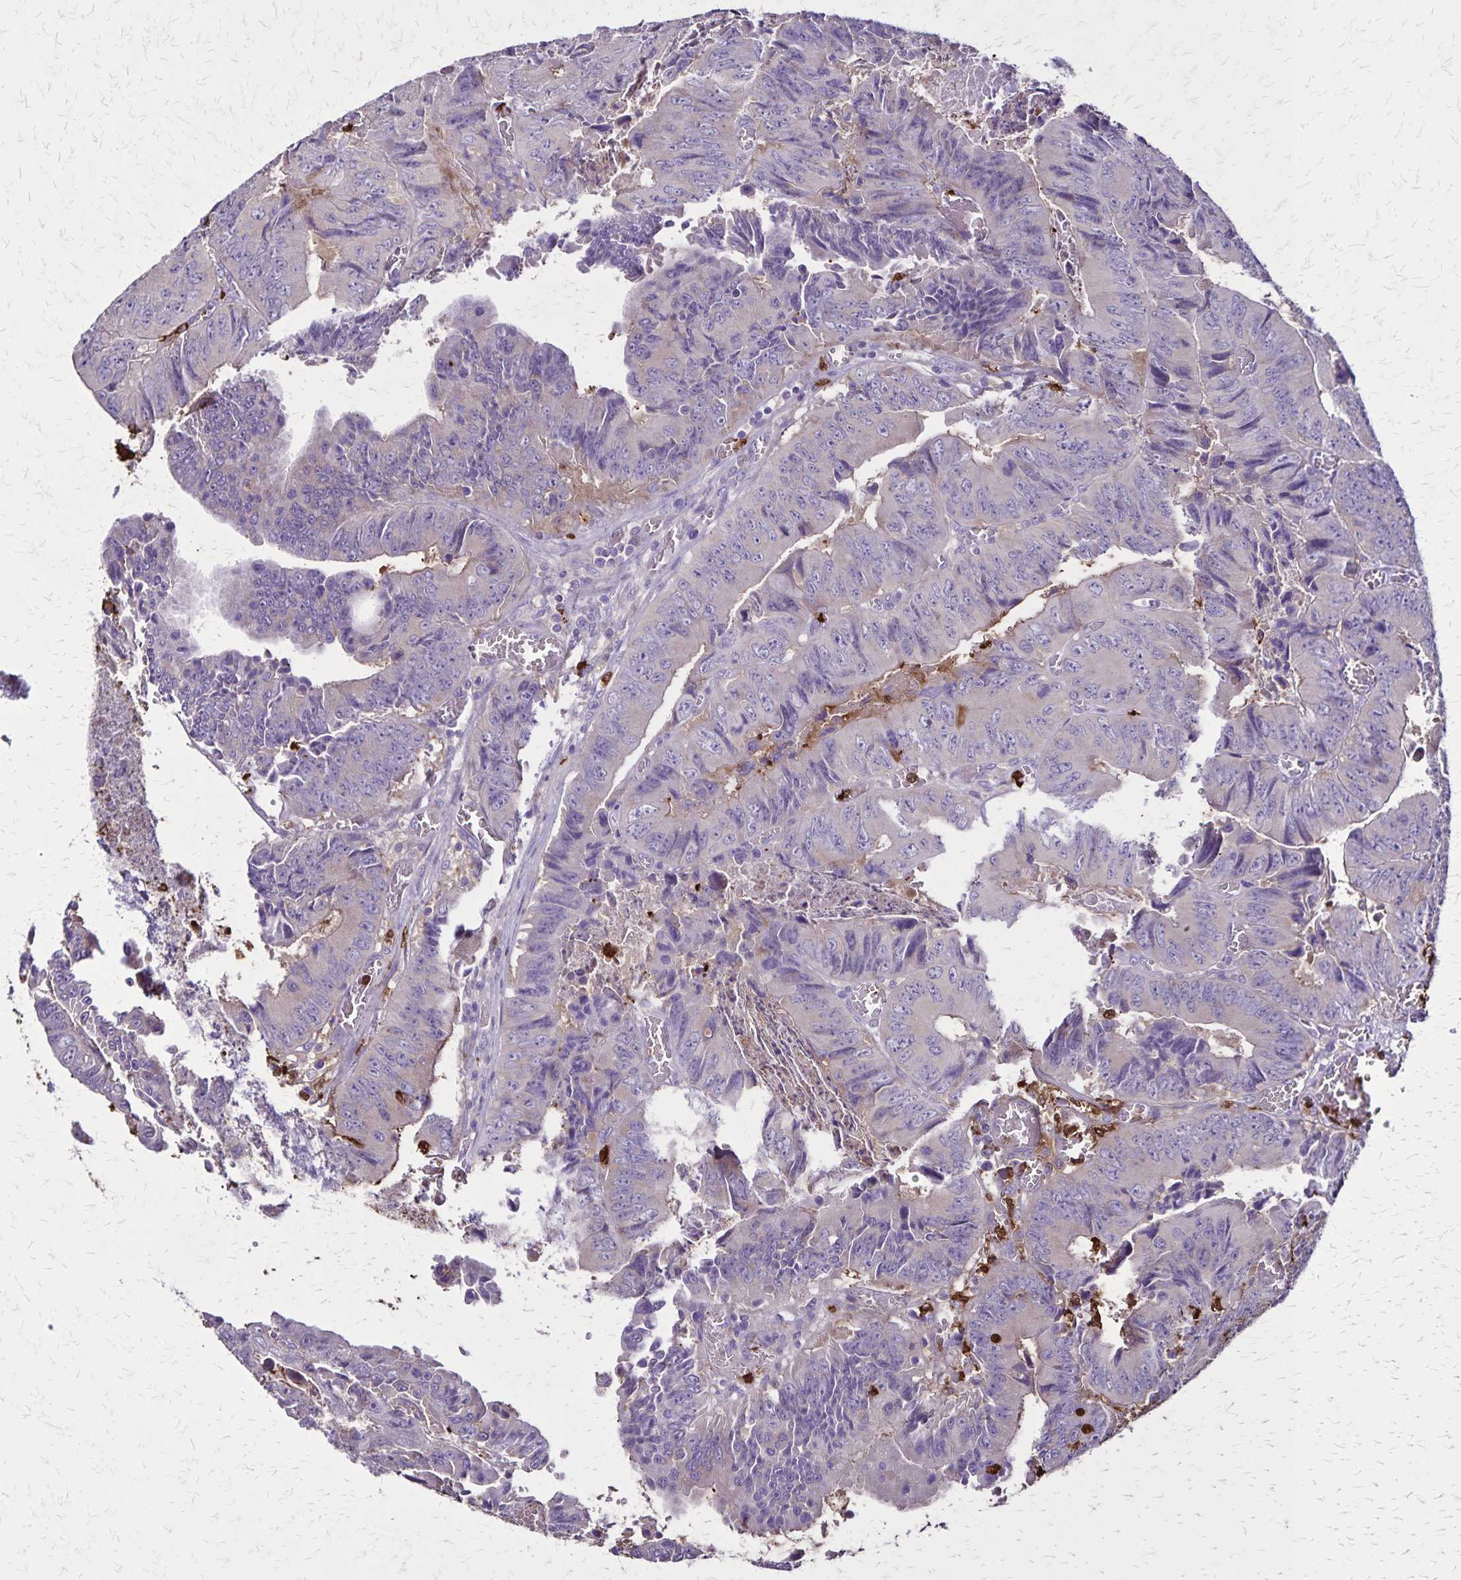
{"staining": {"intensity": "negative", "quantity": "none", "location": "none"}, "tissue": "colorectal cancer", "cell_type": "Tumor cells", "image_type": "cancer", "snomed": [{"axis": "morphology", "description": "Adenocarcinoma, NOS"}, {"axis": "topography", "description": "Colon"}], "caption": "Immunohistochemistry (IHC) histopathology image of colorectal cancer stained for a protein (brown), which demonstrates no expression in tumor cells.", "gene": "ULBP3", "patient": {"sex": "female", "age": 84}}